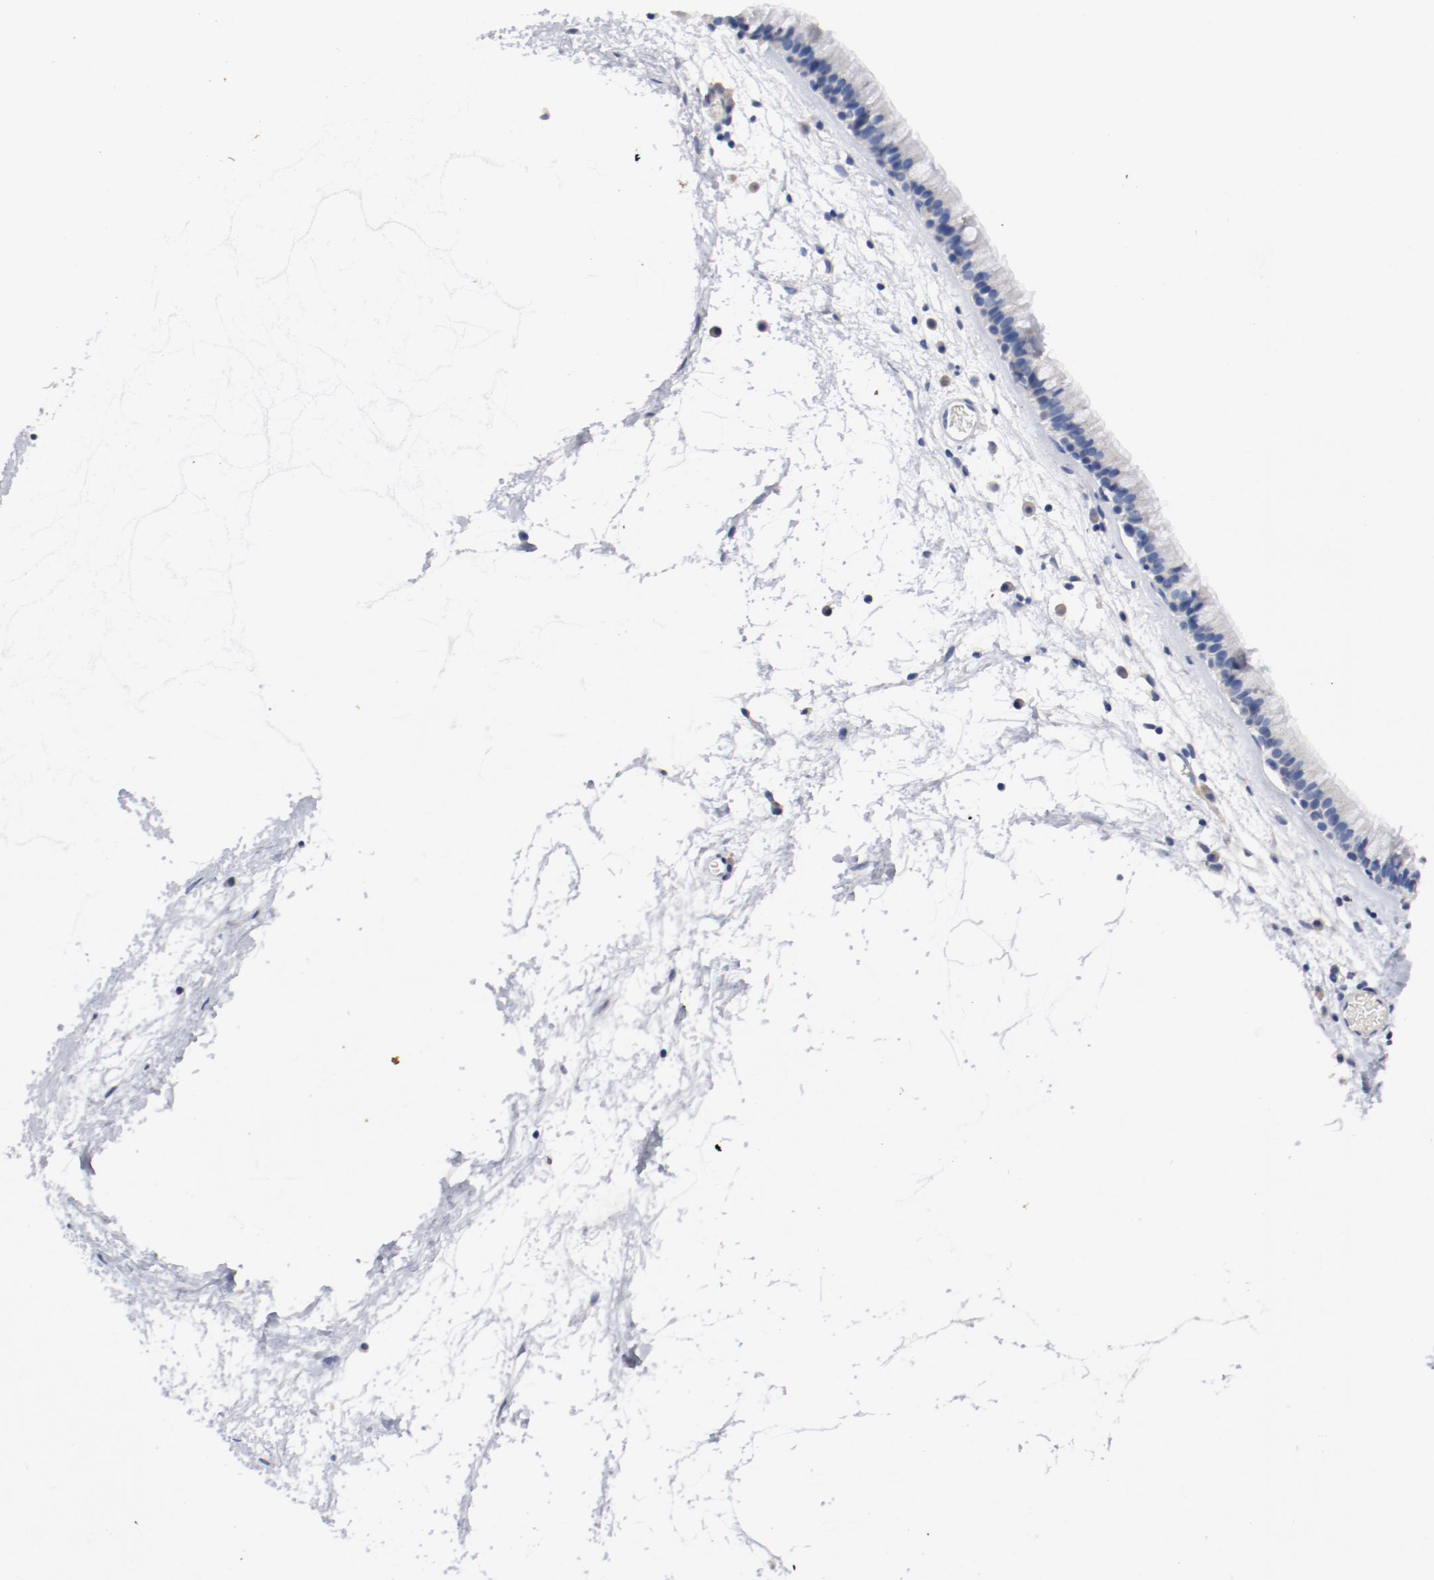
{"staining": {"intensity": "negative", "quantity": "none", "location": "none"}, "tissue": "nasopharynx", "cell_type": "Respiratory epithelial cells", "image_type": "normal", "snomed": [{"axis": "morphology", "description": "Normal tissue, NOS"}, {"axis": "morphology", "description": "Inflammation, NOS"}, {"axis": "topography", "description": "Nasopharynx"}], "caption": "Nasopharynx was stained to show a protein in brown. There is no significant expression in respiratory epithelial cells.", "gene": "BIRC5", "patient": {"sex": "male", "age": 48}}